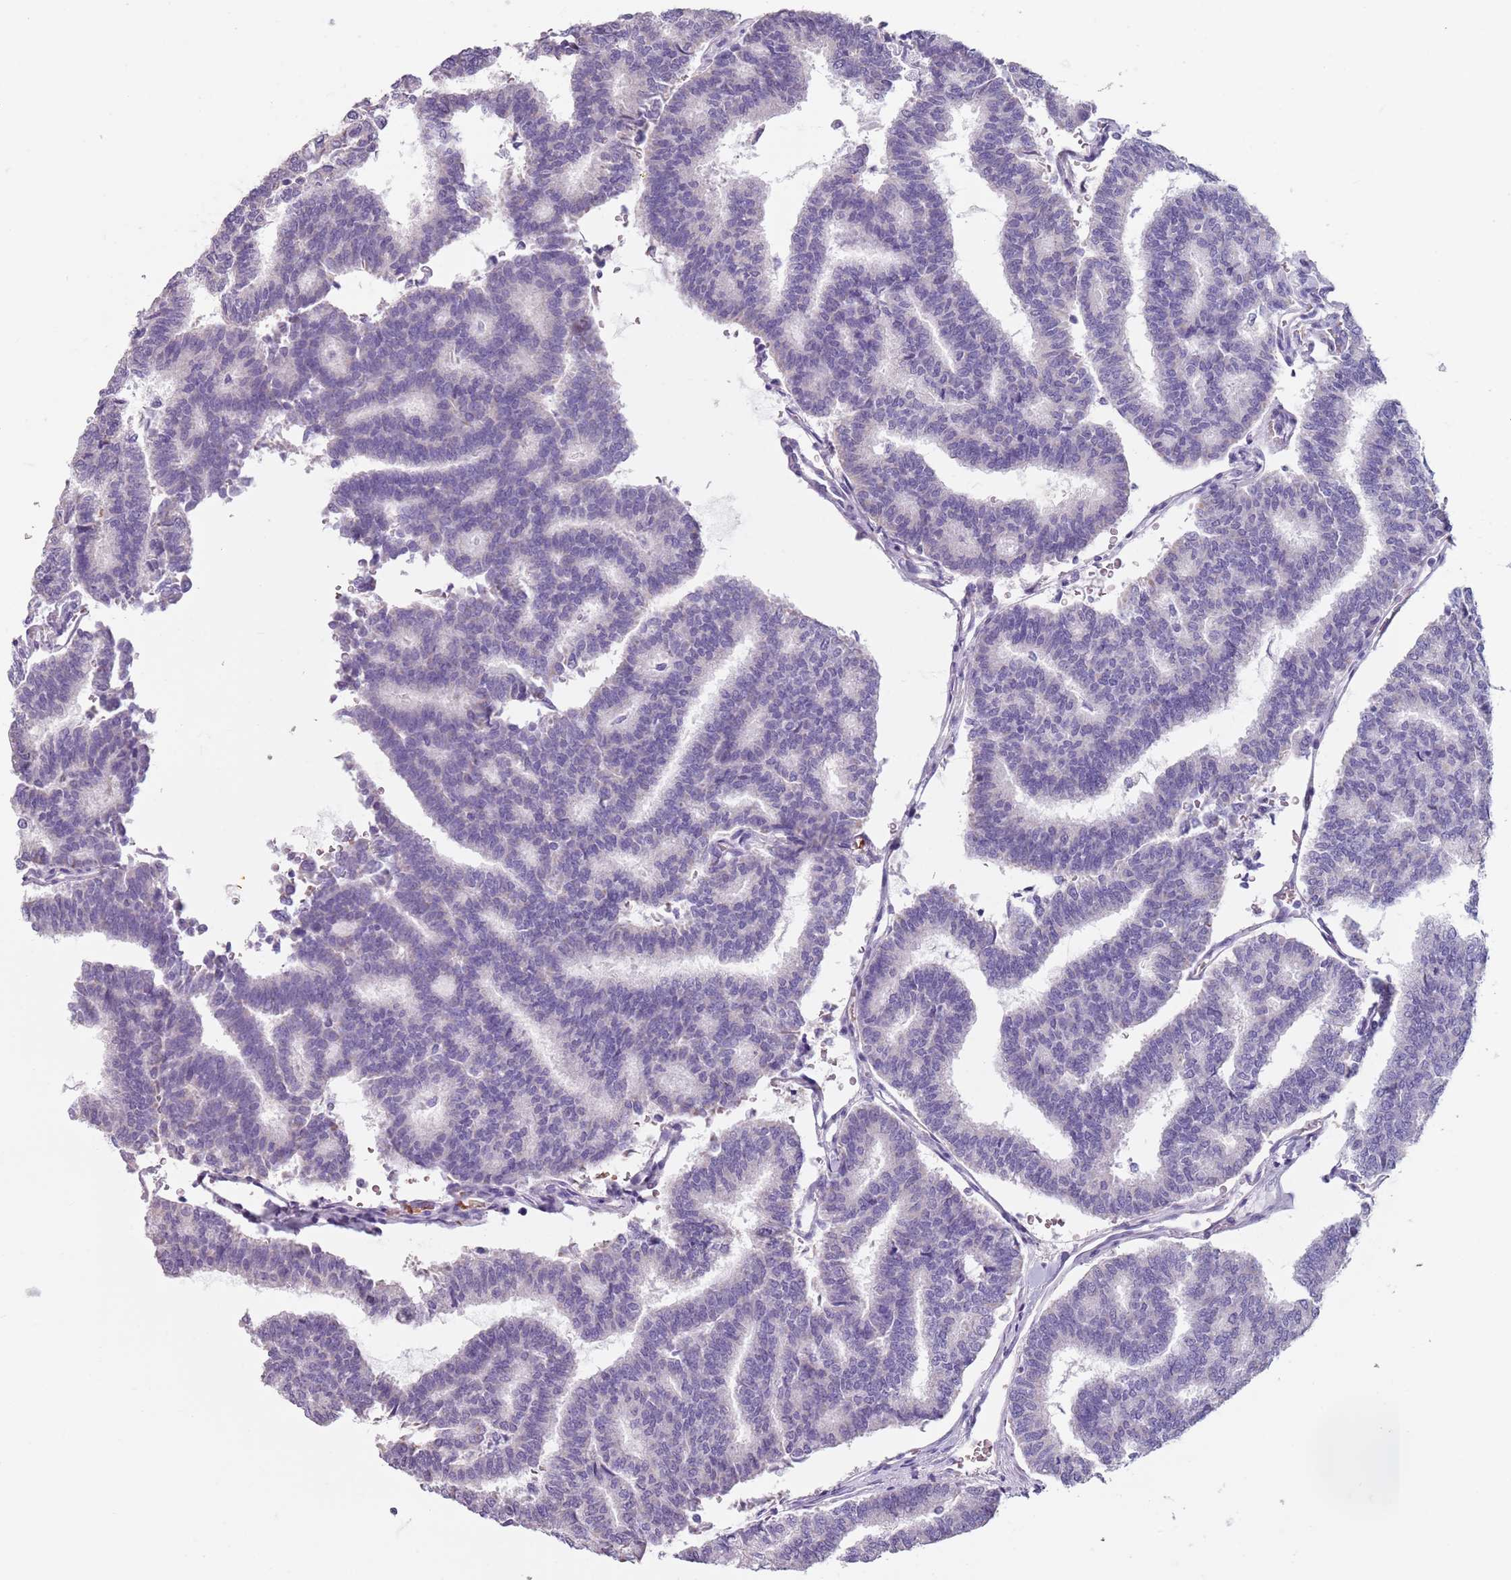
{"staining": {"intensity": "negative", "quantity": "none", "location": "none"}, "tissue": "thyroid cancer", "cell_type": "Tumor cells", "image_type": "cancer", "snomed": [{"axis": "morphology", "description": "Papillary adenocarcinoma, NOS"}, {"axis": "topography", "description": "Thyroid gland"}], "caption": "Human thyroid cancer stained for a protein using IHC demonstrates no positivity in tumor cells.", "gene": "SPESP1", "patient": {"sex": "female", "age": 35}}